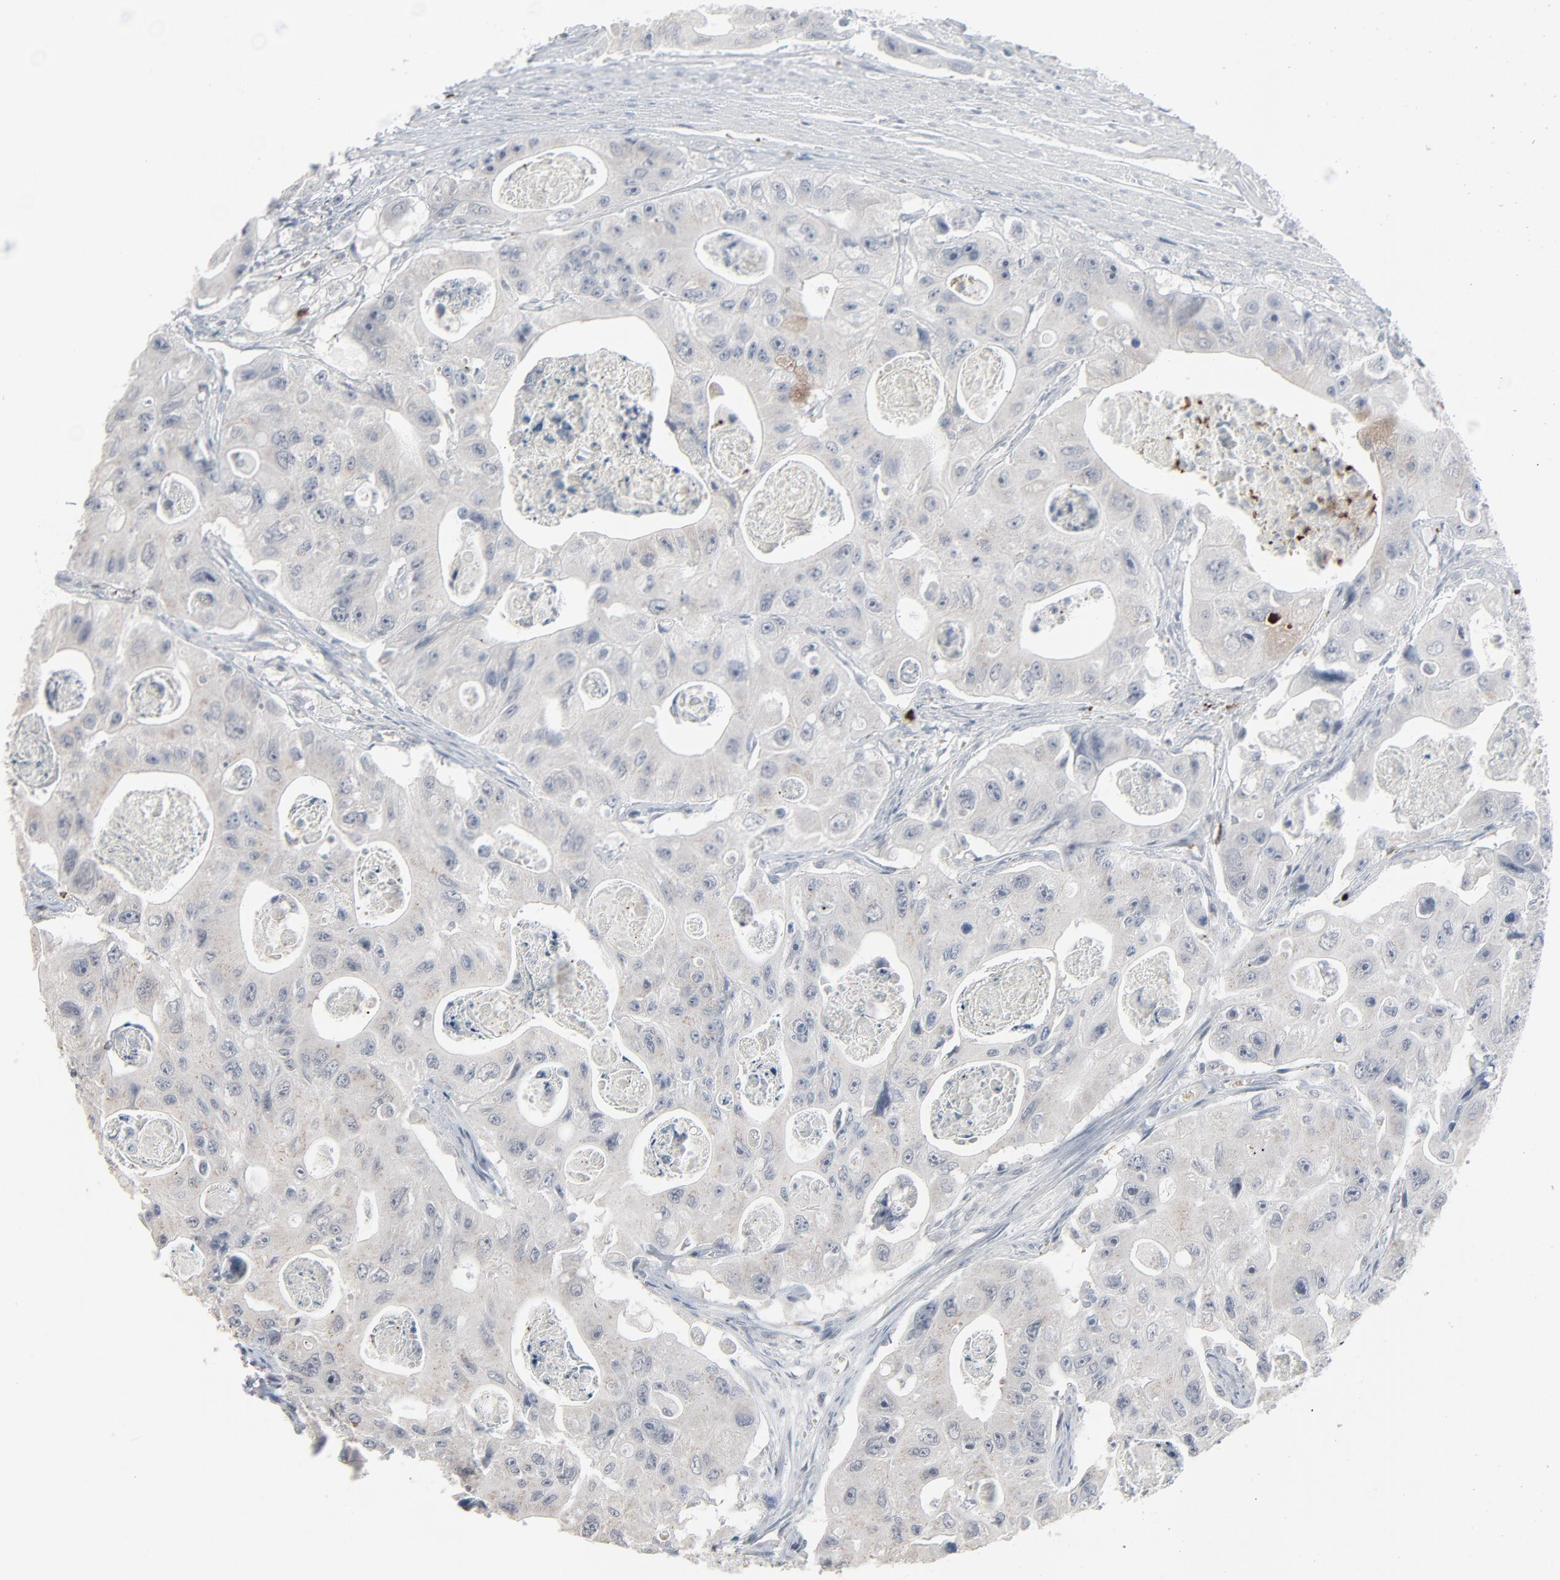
{"staining": {"intensity": "negative", "quantity": "none", "location": "none"}, "tissue": "colorectal cancer", "cell_type": "Tumor cells", "image_type": "cancer", "snomed": [{"axis": "morphology", "description": "Adenocarcinoma, NOS"}, {"axis": "topography", "description": "Colon"}], "caption": "Tumor cells show no significant positivity in colorectal adenocarcinoma.", "gene": "SAGE1", "patient": {"sex": "female", "age": 46}}